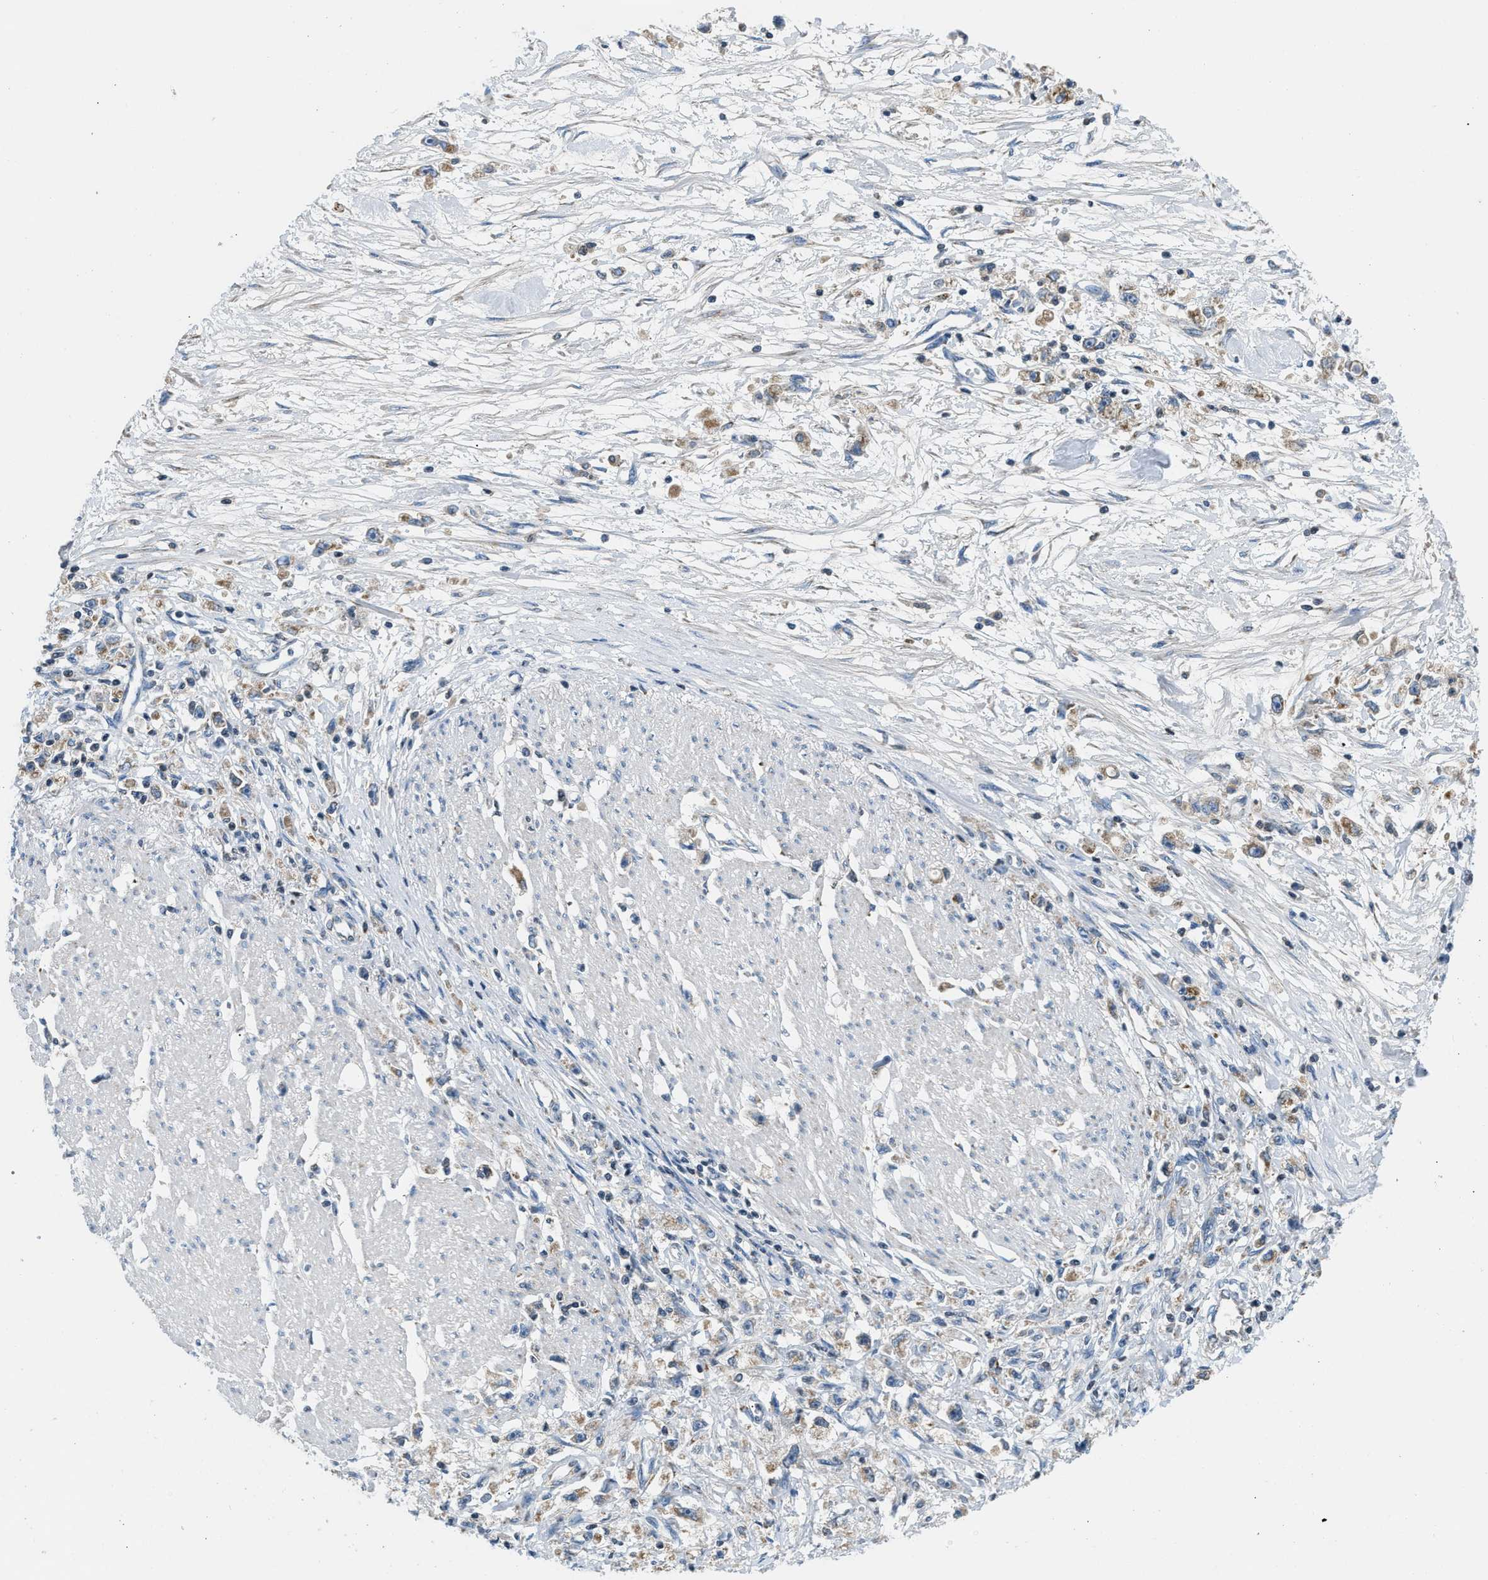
{"staining": {"intensity": "moderate", "quantity": ">75%", "location": "cytoplasmic/membranous"}, "tissue": "stomach cancer", "cell_type": "Tumor cells", "image_type": "cancer", "snomed": [{"axis": "morphology", "description": "Adenocarcinoma, NOS"}, {"axis": "topography", "description": "Stomach"}], "caption": "Tumor cells demonstrate medium levels of moderate cytoplasmic/membranous positivity in approximately >75% of cells in human stomach adenocarcinoma. The staining was performed using DAB, with brown indicating positive protein expression. Nuclei are stained blue with hematoxylin.", "gene": "ACADVL", "patient": {"sex": "female", "age": 59}}